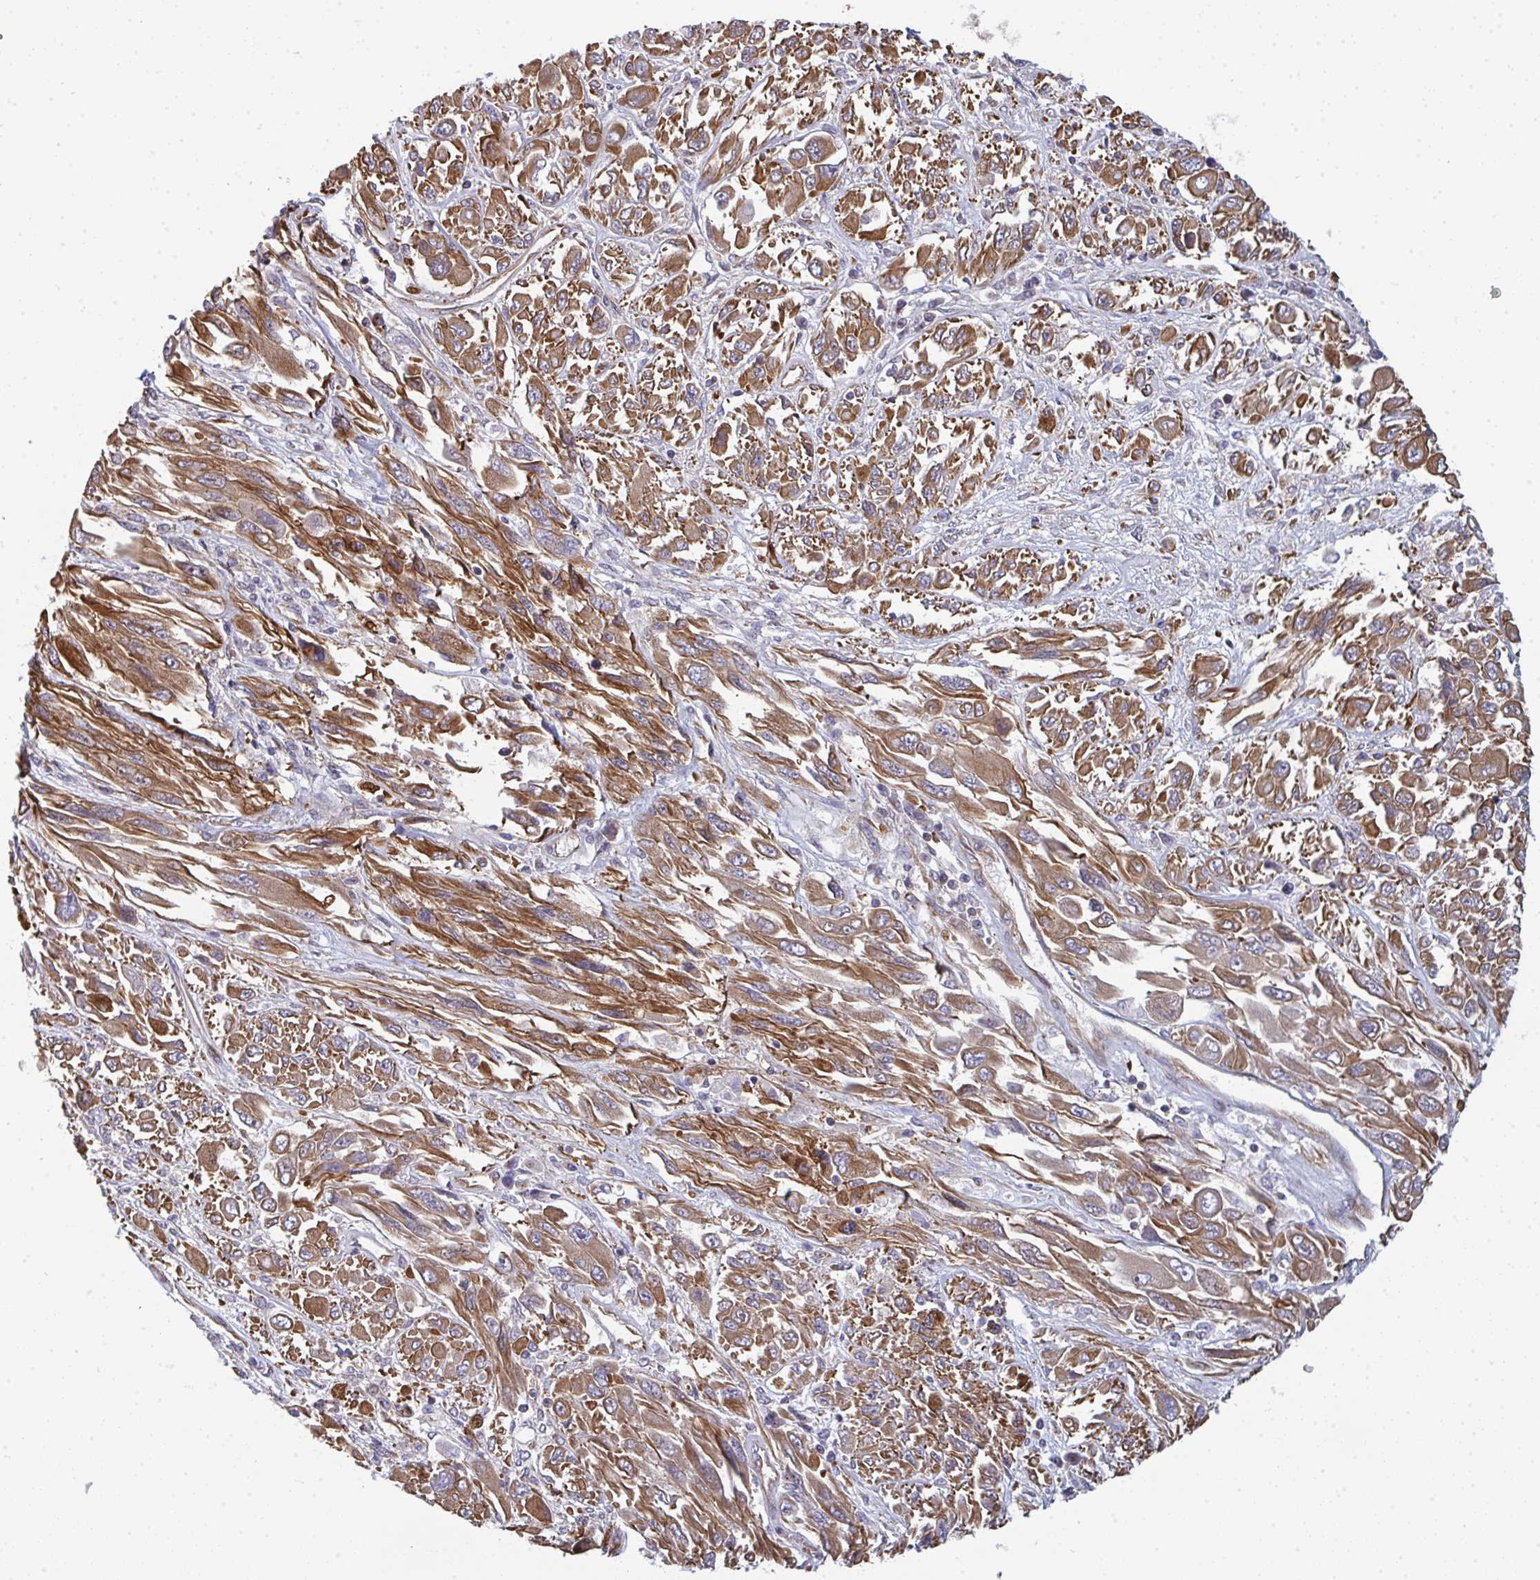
{"staining": {"intensity": "moderate", "quantity": ">75%", "location": "cytoplasmic/membranous"}, "tissue": "melanoma", "cell_type": "Tumor cells", "image_type": "cancer", "snomed": [{"axis": "morphology", "description": "Malignant melanoma, NOS"}, {"axis": "topography", "description": "Skin"}], "caption": "Brown immunohistochemical staining in human melanoma shows moderate cytoplasmic/membranous positivity in about >75% of tumor cells.", "gene": "DYNC1I2", "patient": {"sex": "female", "age": 91}}